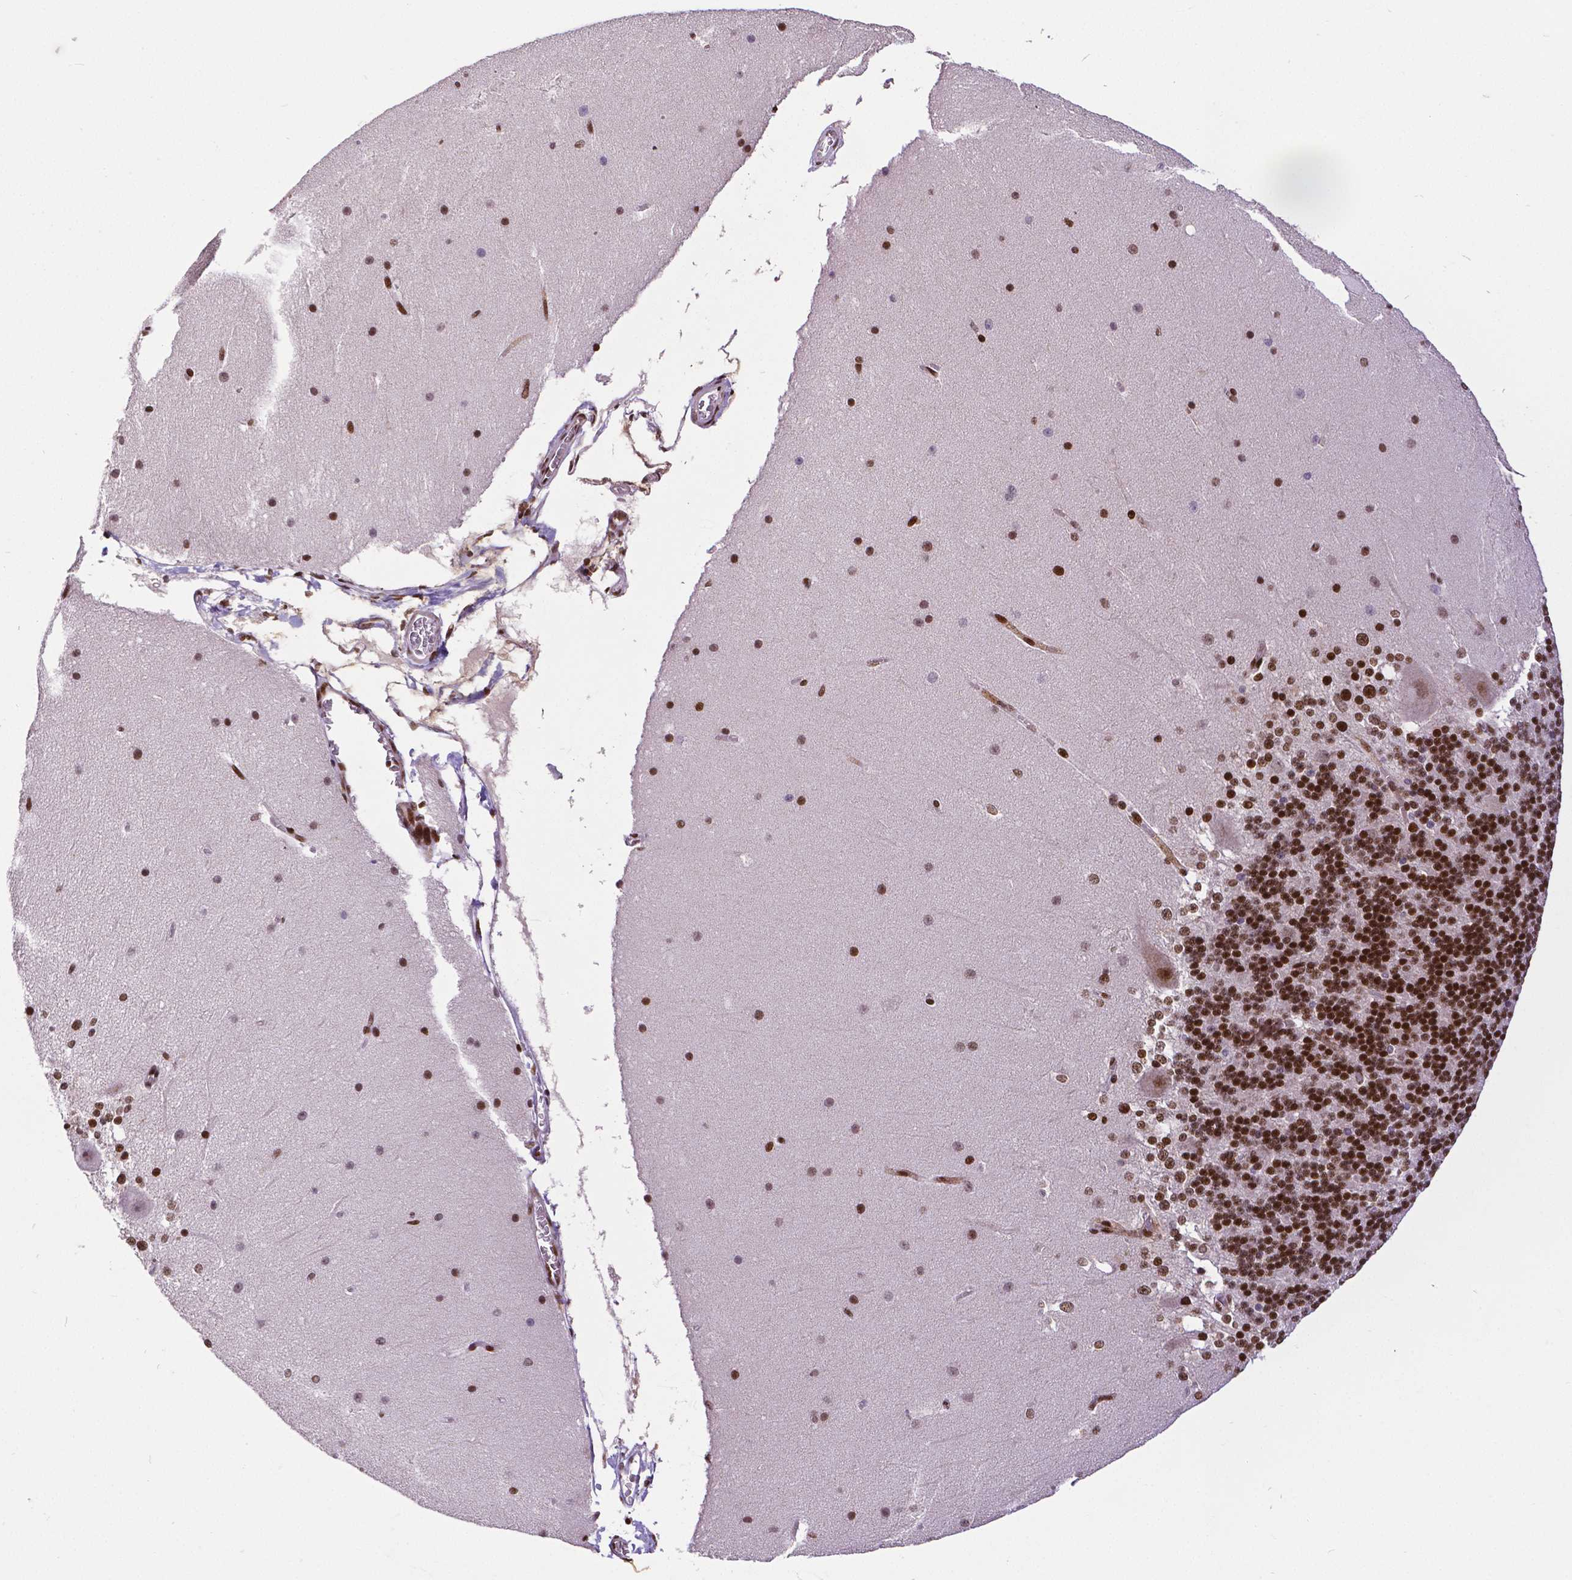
{"staining": {"intensity": "moderate", "quantity": "25%-75%", "location": "nuclear"}, "tissue": "cerebellum", "cell_type": "Cells in granular layer", "image_type": "normal", "snomed": [{"axis": "morphology", "description": "Normal tissue, NOS"}, {"axis": "topography", "description": "Cerebellum"}], "caption": "This photomicrograph displays normal cerebellum stained with immunohistochemistry (IHC) to label a protein in brown. The nuclear of cells in granular layer show moderate positivity for the protein. Nuclei are counter-stained blue.", "gene": "CTCF", "patient": {"sex": "female", "age": 19}}